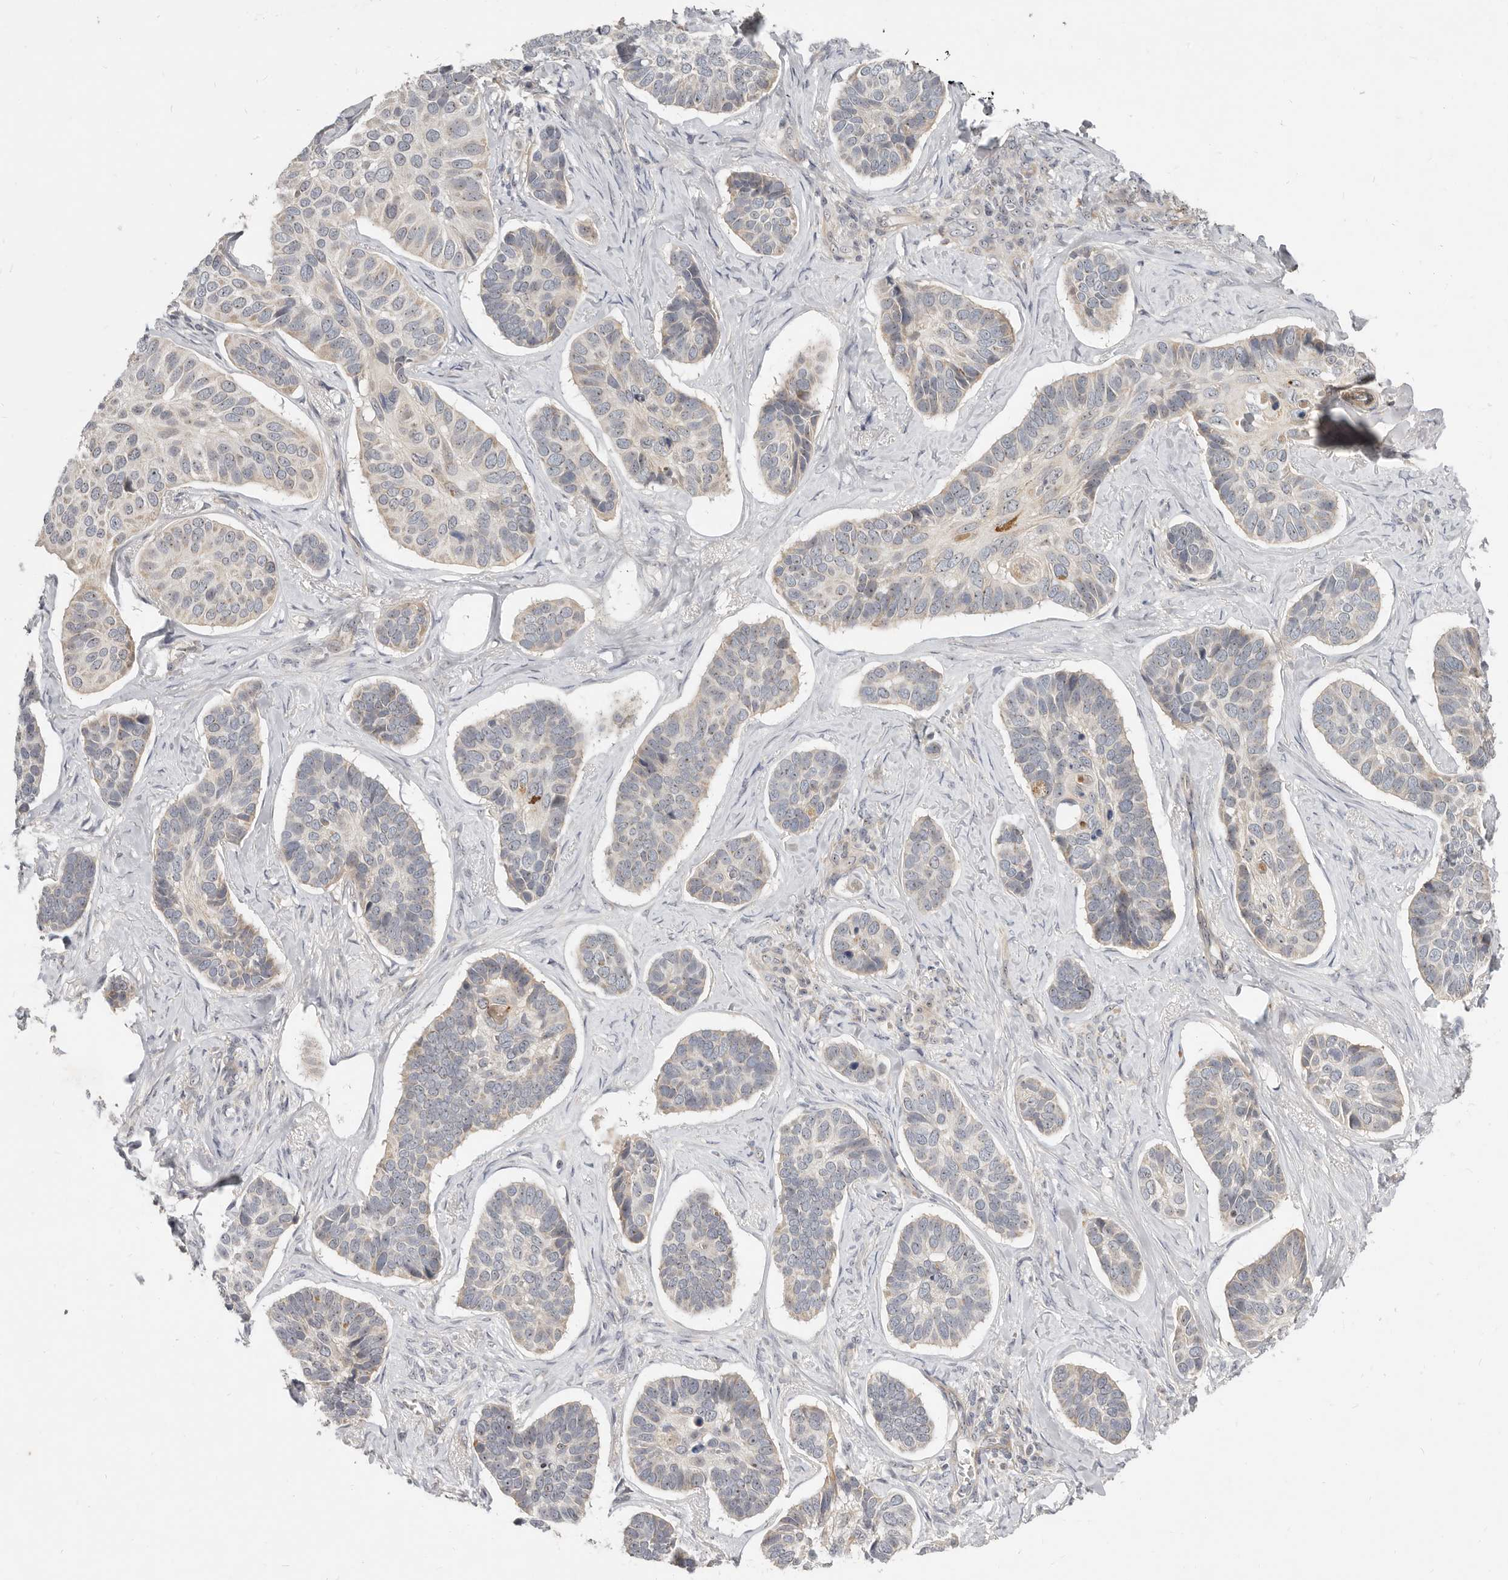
{"staining": {"intensity": "negative", "quantity": "none", "location": "none"}, "tissue": "skin cancer", "cell_type": "Tumor cells", "image_type": "cancer", "snomed": [{"axis": "morphology", "description": "Basal cell carcinoma"}, {"axis": "topography", "description": "Skin"}], "caption": "Tumor cells are negative for protein expression in human skin cancer (basal cell carcinoma).", "gene": "MICALL2", "patient": {"sex": "male", "age": 62}}